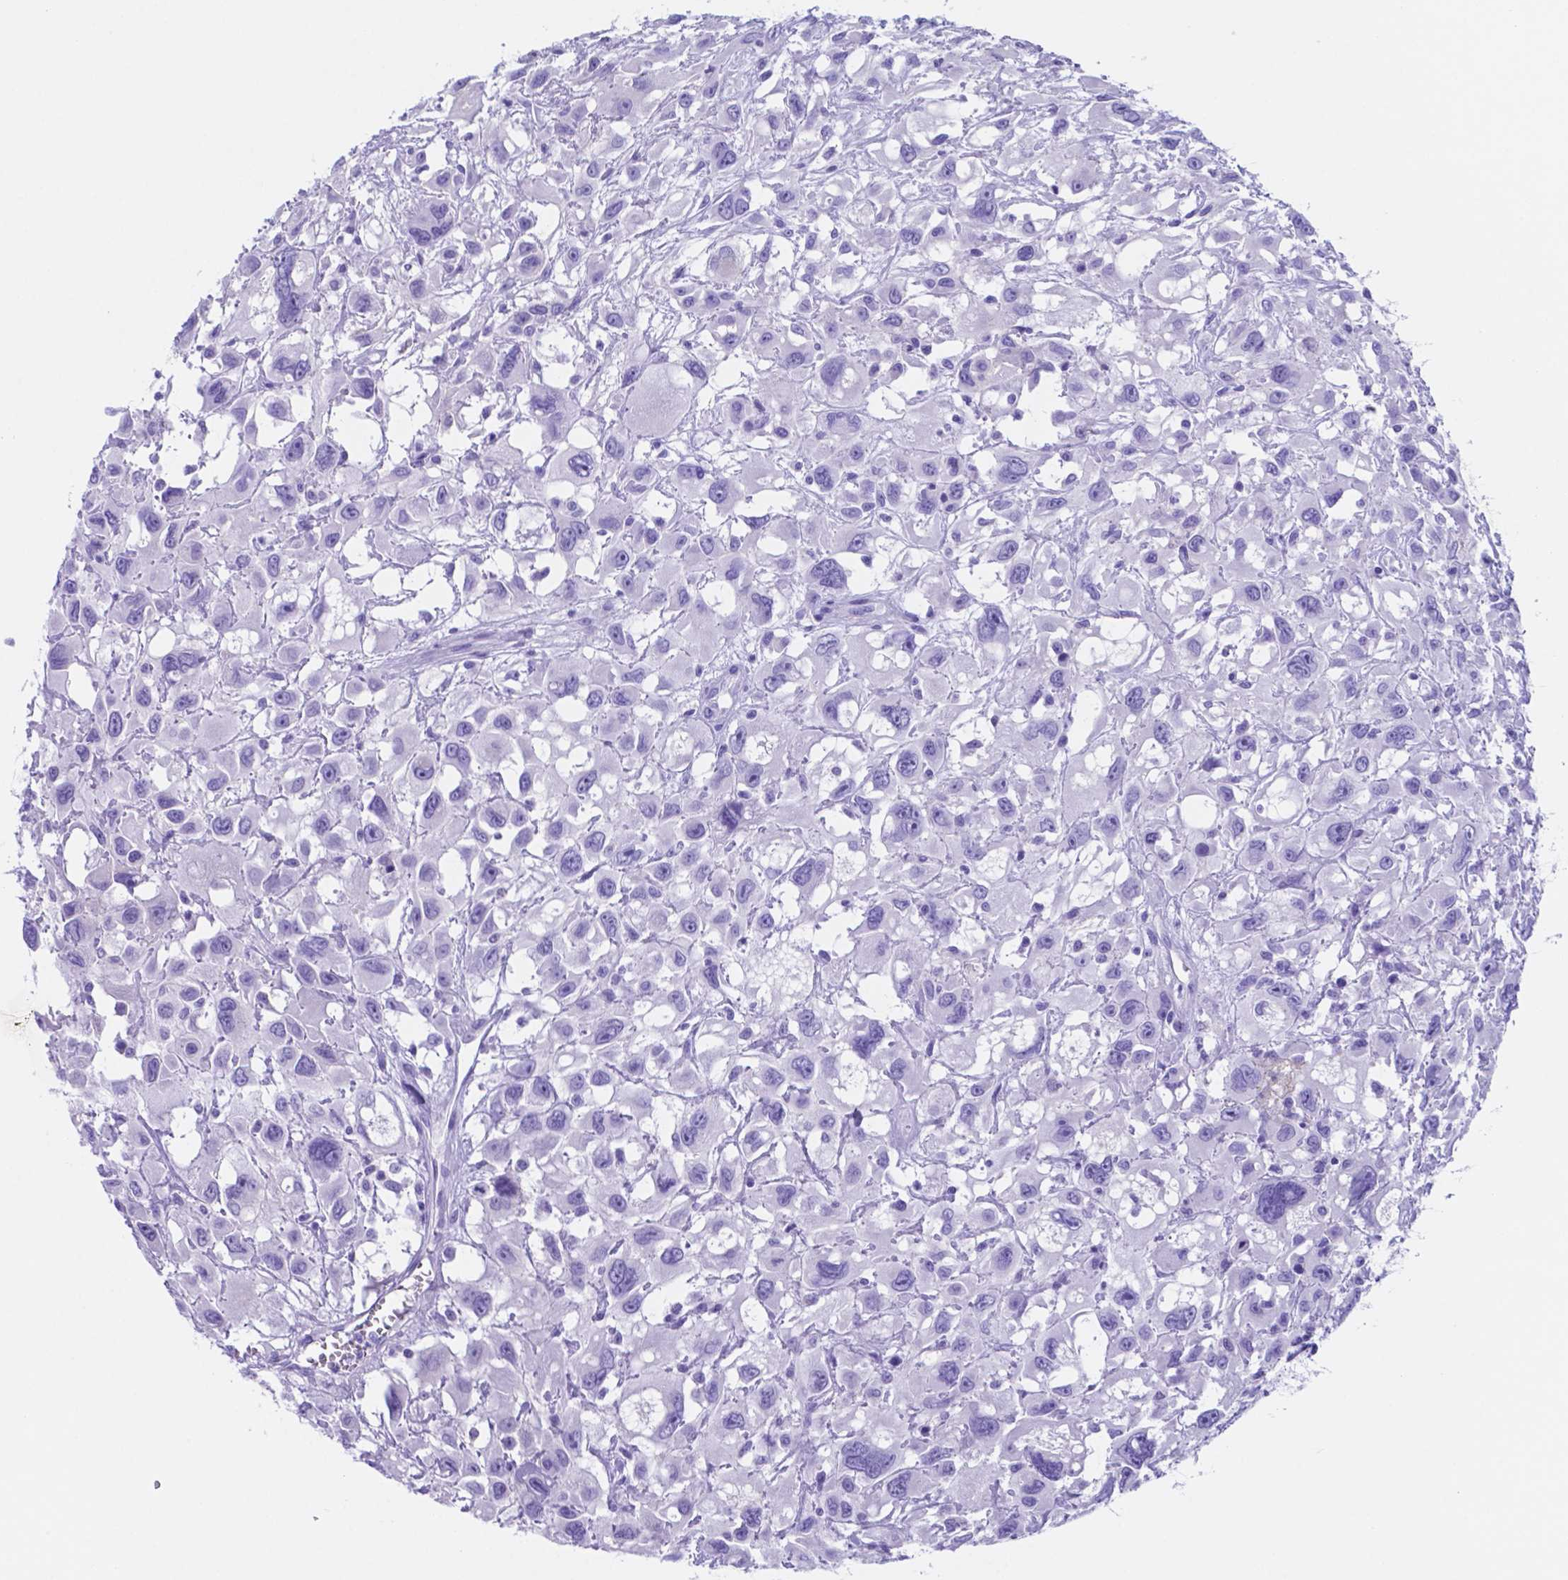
{"staining": {"intensity": "negative", "quantity": "none", "location": "none"}, "tissue": "head and neck cancer", "cell_type": "Tumor cells", "image_type": "cancer", "snomed": [{"axis": "morphology", "description": "Squamous cell carcinoma, NOS"}, {"axis": "morphology", "description": "Squamous cell carcinoma, metastatic, NOS"}, {"axis": "topography", "description": "Oral tissue"}, {"axis": "topography", "description": "Head-Neck"}], "caption": "Protein analysis of head and neck cancer (squamous cell carcinoma) exhibits no significant staining in tumor cells.", "gene": "DNAAF8", "patient": {"sex": "female", "age": 85}}